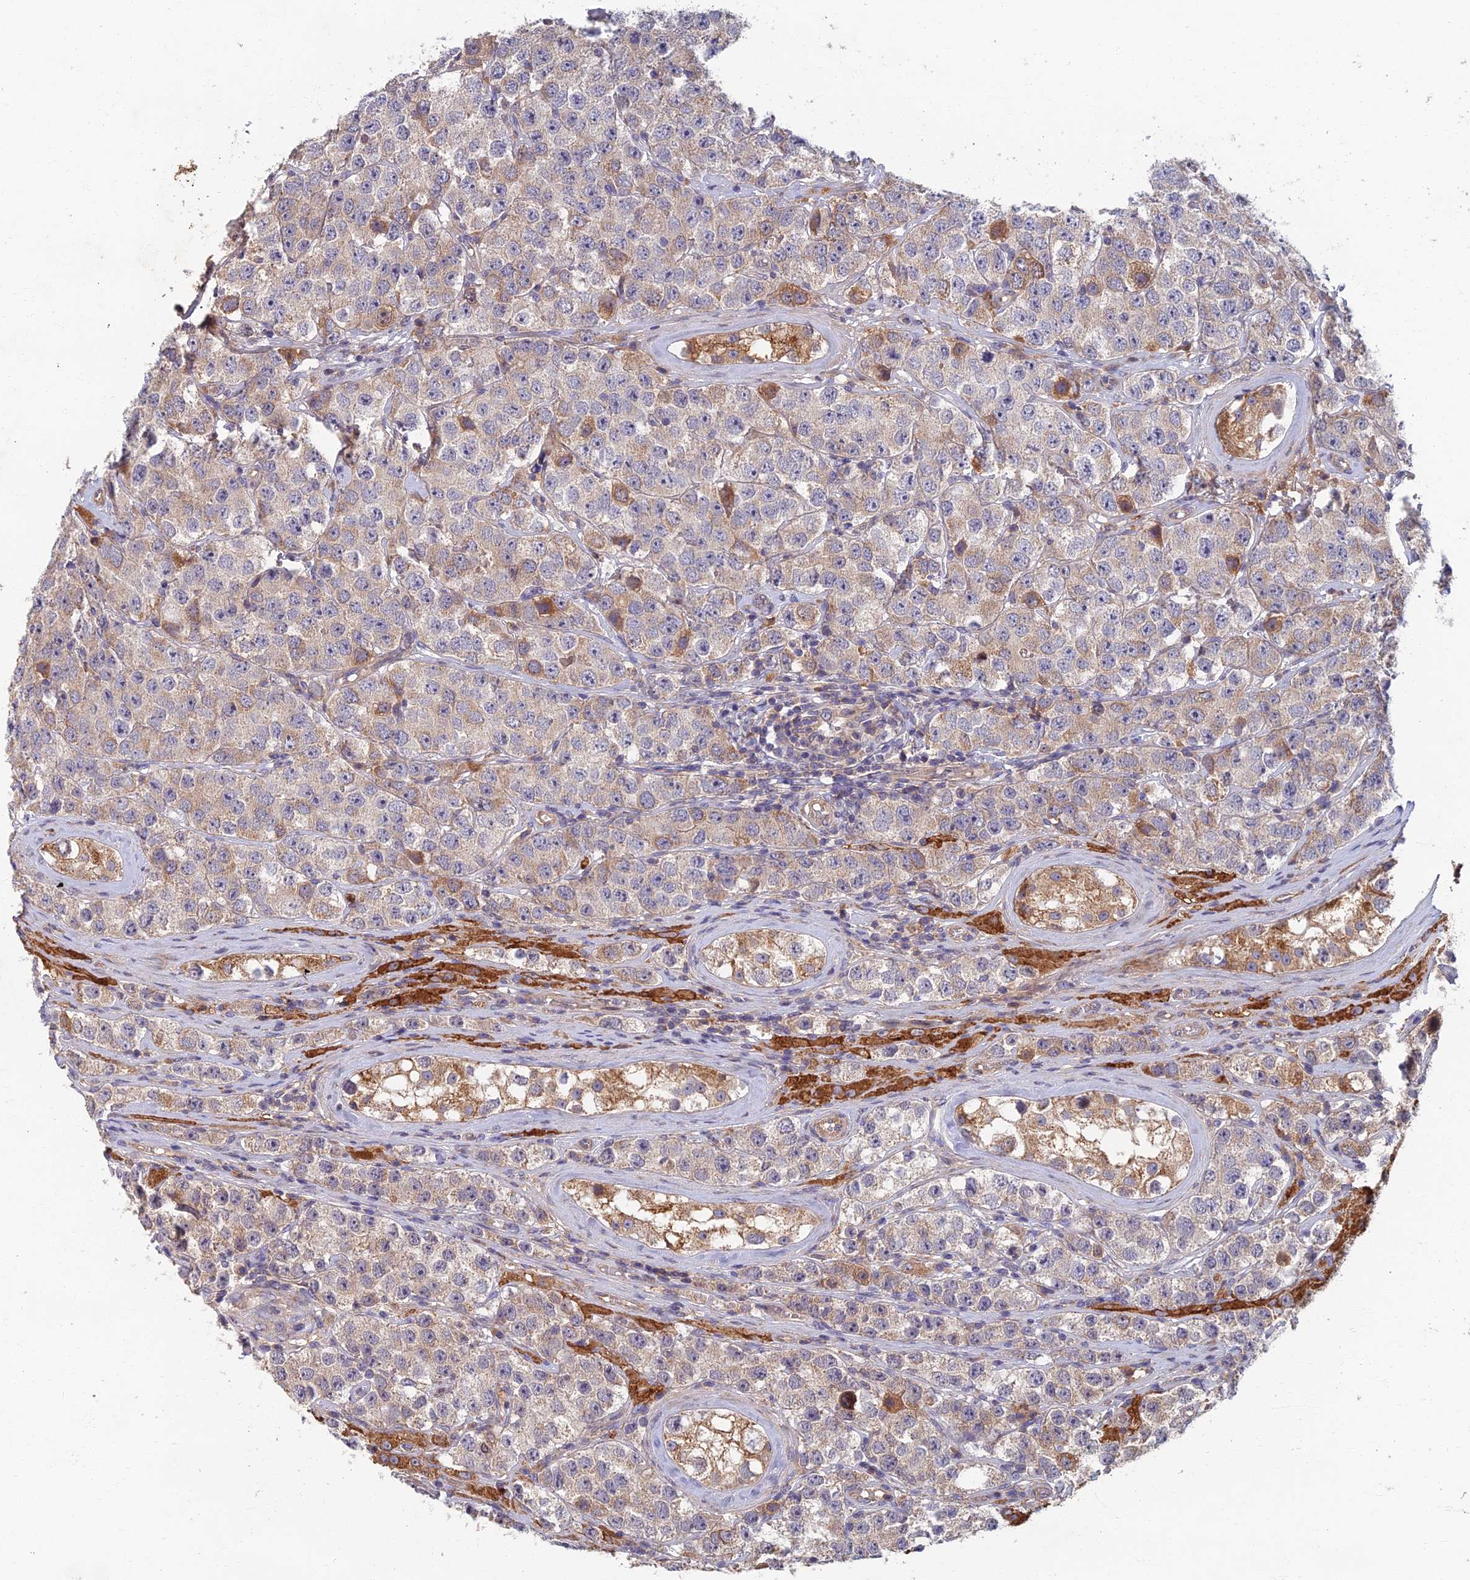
{"staining": {"intensity": "weak", "quantity": "25%-75%", "location": "cytoplasmic/membranous"}, "tissue": "testis cancer", "cell_type": "Tumor cells", "image_type": "cancer", "snomed": [{"axis": "morphology", "description": "Seminoma, NOS"}, {"axis": "topography", "description": "Testis"}], "caption": "A high-resolution histopathology image shows immunohistochemistry (IHC) staining of testis cancer (seminoma), which displays weak cytoplasmic/membranous positivity in about 25%-75% of tumor cells.", "gene": "SOGA1", "patient": {"sex": "male", "age": 28}}